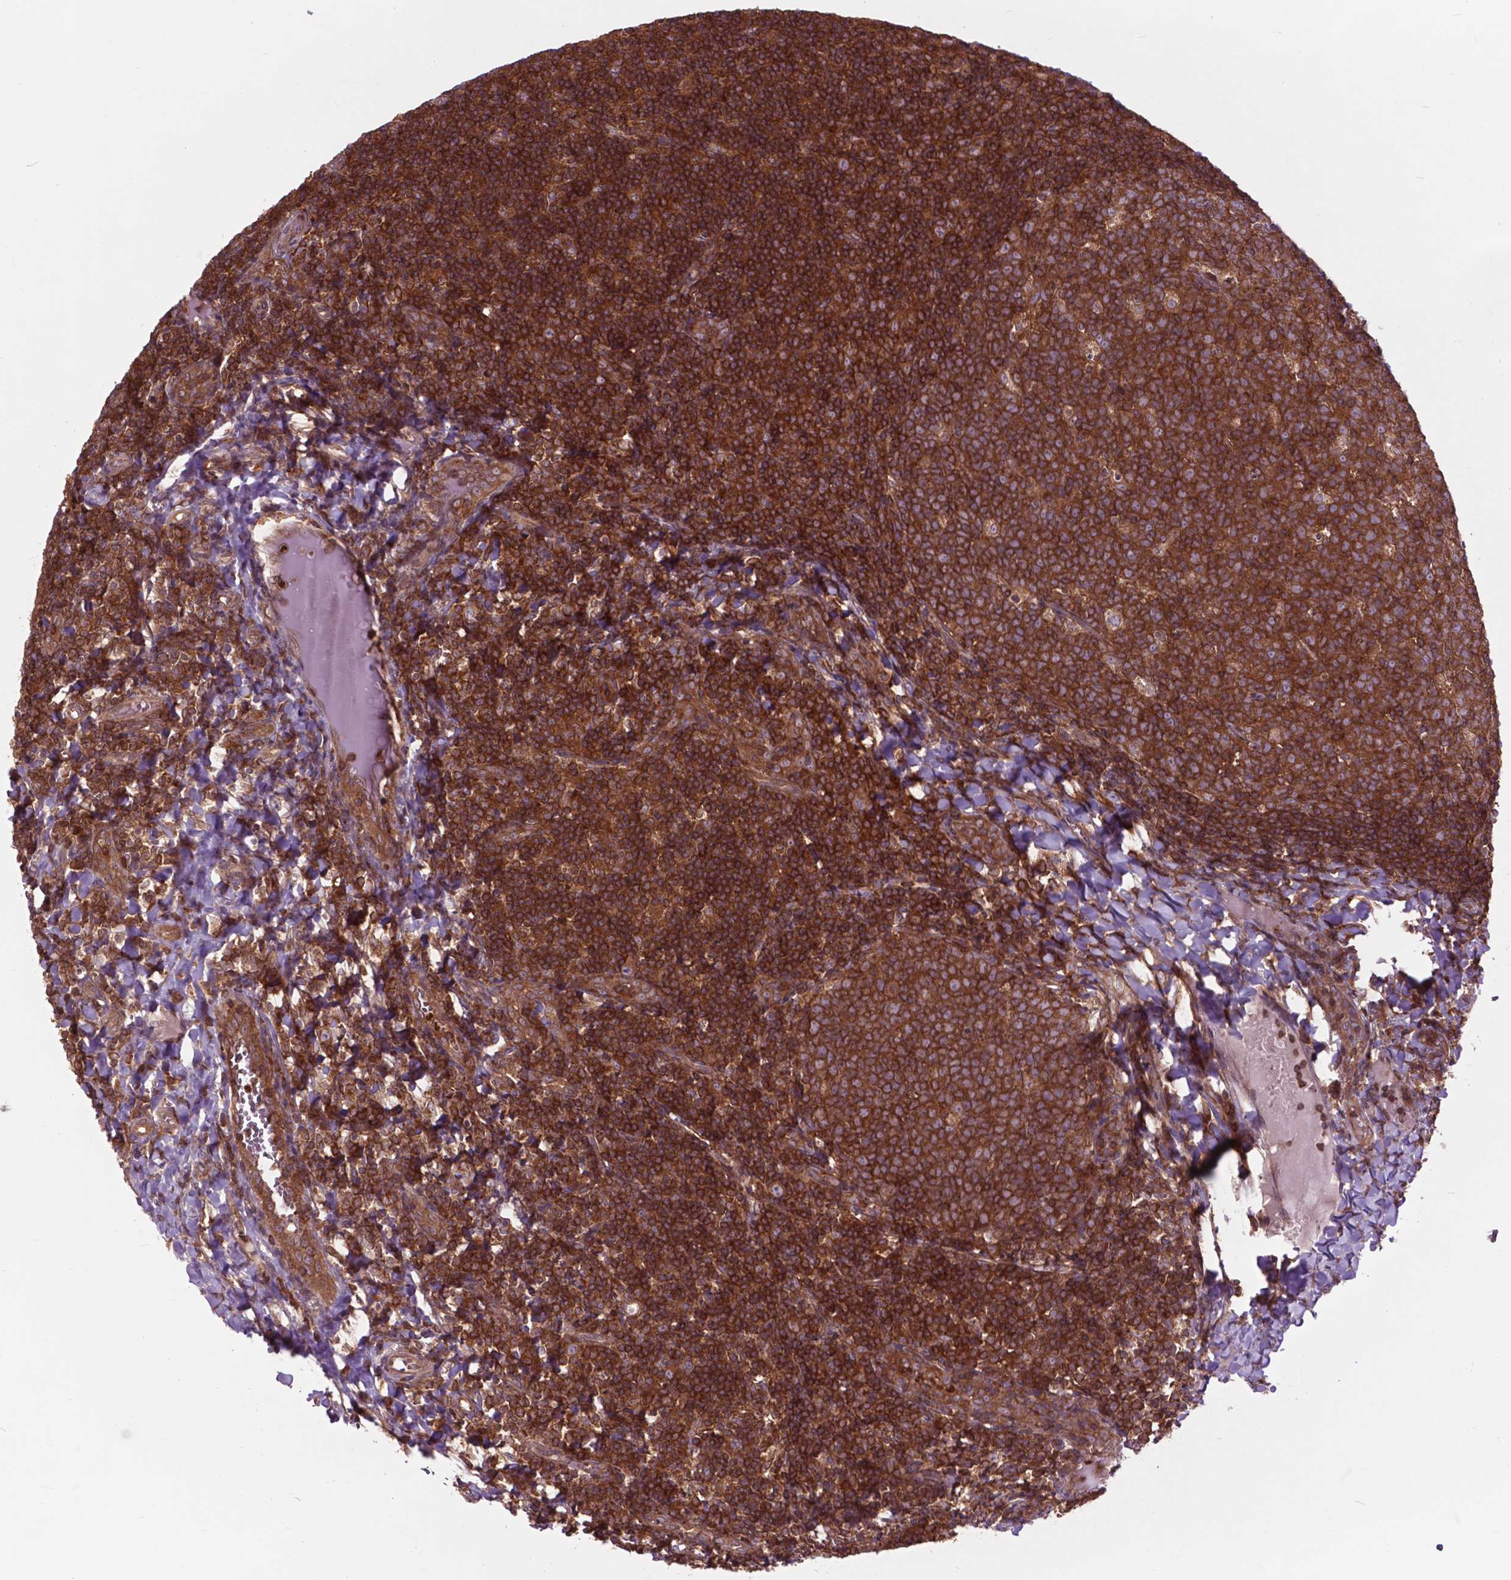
{"staining": {"intensity": "strong", "quantity": ">75%", "location": "cytoplasmic/membranous"}, "tissue": "lymph node", "cell_type": "Germinal center cells", "image_type": "normal", "snomed": [{"axis": "morphology", "description": "Normal tissue, NOS"}, {"axis": "topography", "description": "Lymph node"}], "caption": "Approximately >75% of germinal center cells in benign lymph node reveal strong cytoplasmic/membranous protein staining as visualized by brown immunohistochemical staining.", "gene": "ARAF", "patient": {"sex": "female", "age": 21}}